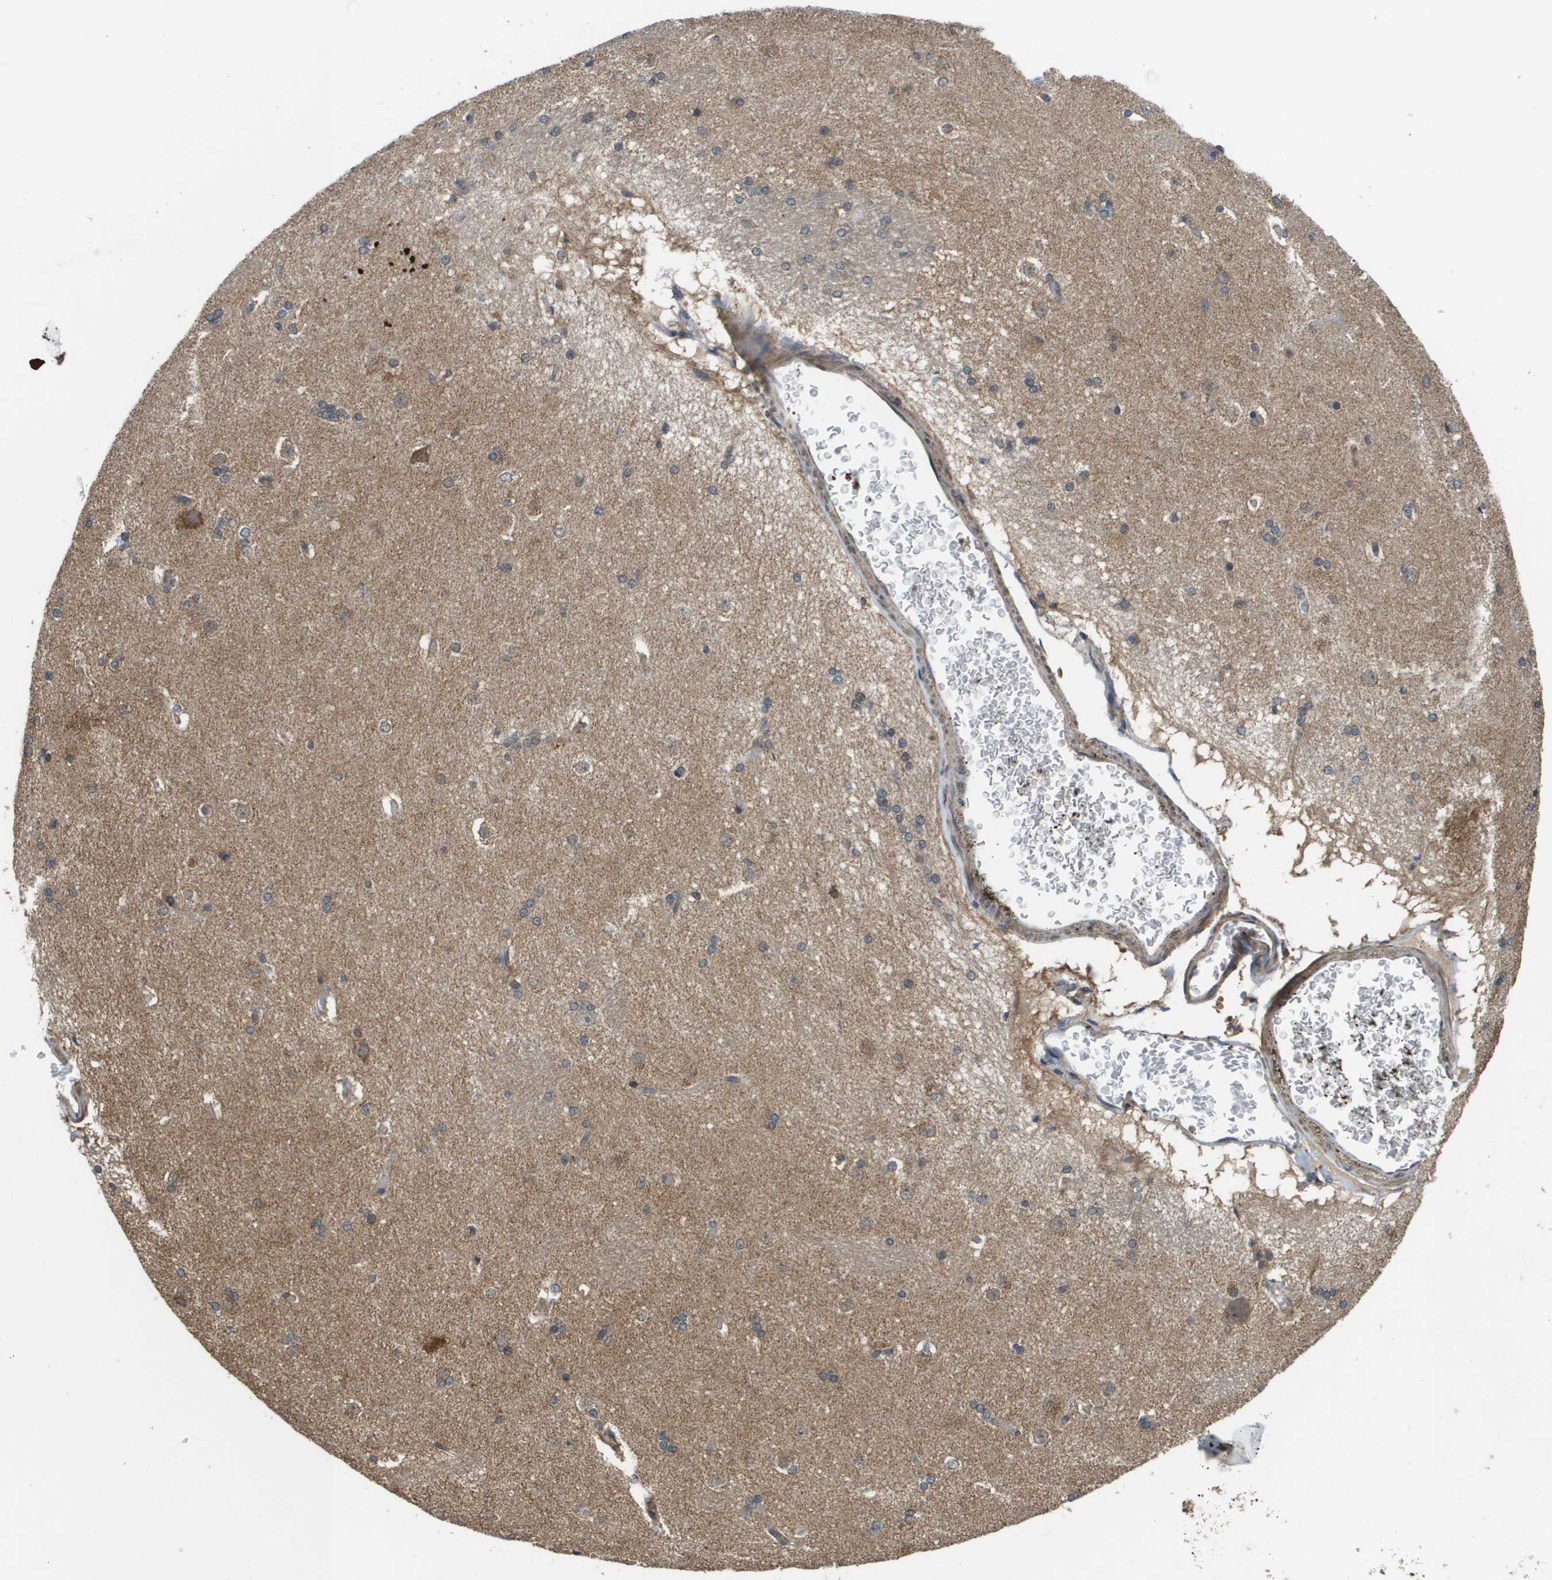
{"staining": {"intensity": "moderate", "quantity": "<25%", "location": "cytoplasmic/membranous"}, "tissue": "caudate", "cell_type": "Glial cells", "image_type": "normal", "snomed": [{"axis": "morphology", "description": "Normal tissue, NOS"}, {"axis": "topography", "description": "Lateral ventricle wall"}], "caption": "Immunohistochemistry (IHC) (DAB (3,3'-diaminobenzidine)) staining of normal human caudate demonstrates moderate cytoplasmic/membranous protein expression in about <25% of glial cells.", "gene": "RBM38", "patient": {"sex": "female", "age": 19}}